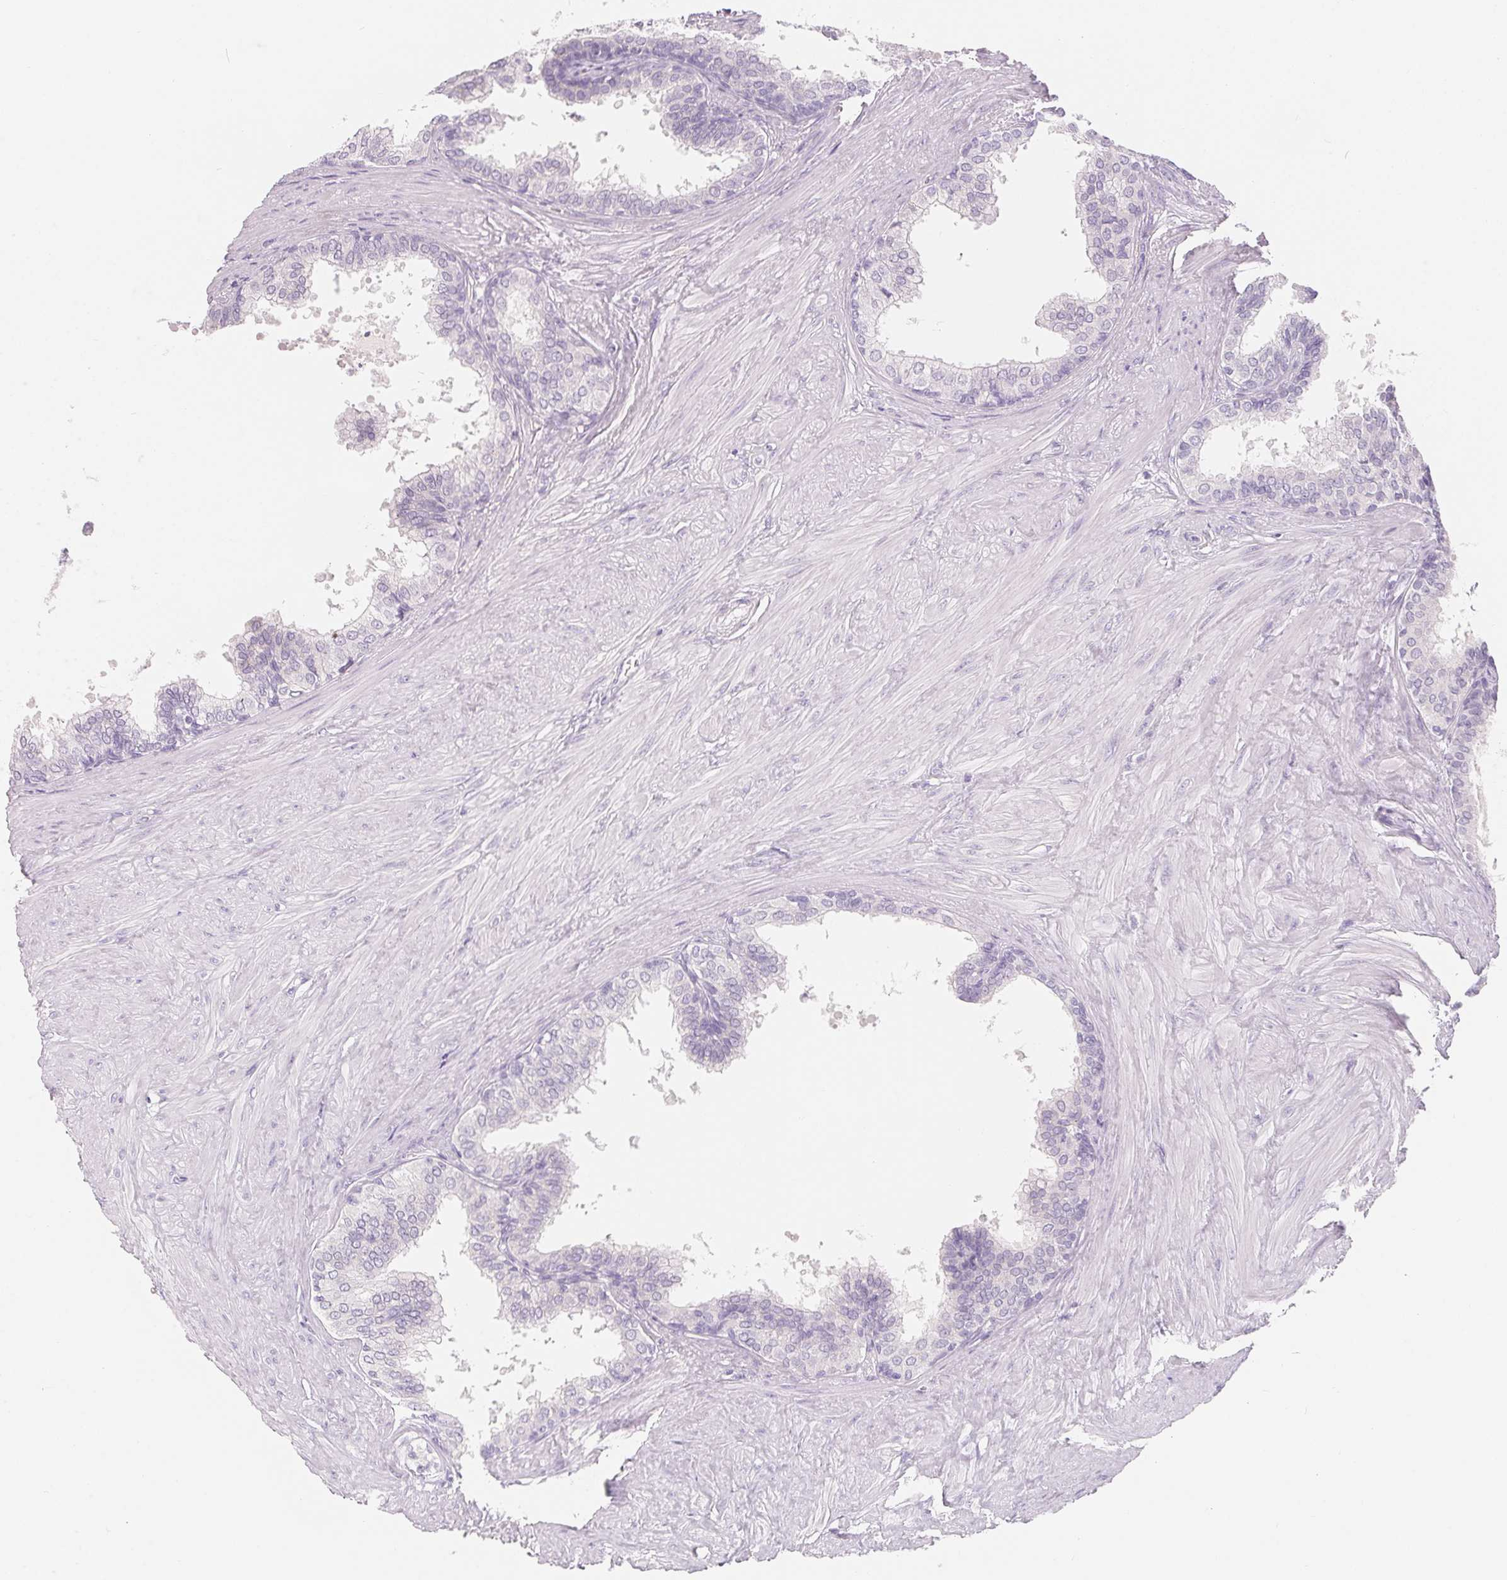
{"staining": {"intensity": "negative", "quantity": "none", "location": "none"}, "tissue": "prostate", "cell_type": "Glandular cells", "image_type": "normal", "snomed": [{"axis": "morphology", "description": "Normal tissue, NOS"}, {"axis": "topography", "description": "Prostate"}, {"axis": "topography", "description": "Peripheral nerve tissue"}], "caption": "A high-resolution image shows immunohistochemistry staining of unremarkable prostate, which displays no significant expression in glandular cells.", "gene": "SPACA5B", "patient": {"sex": "male", "age": 55}}